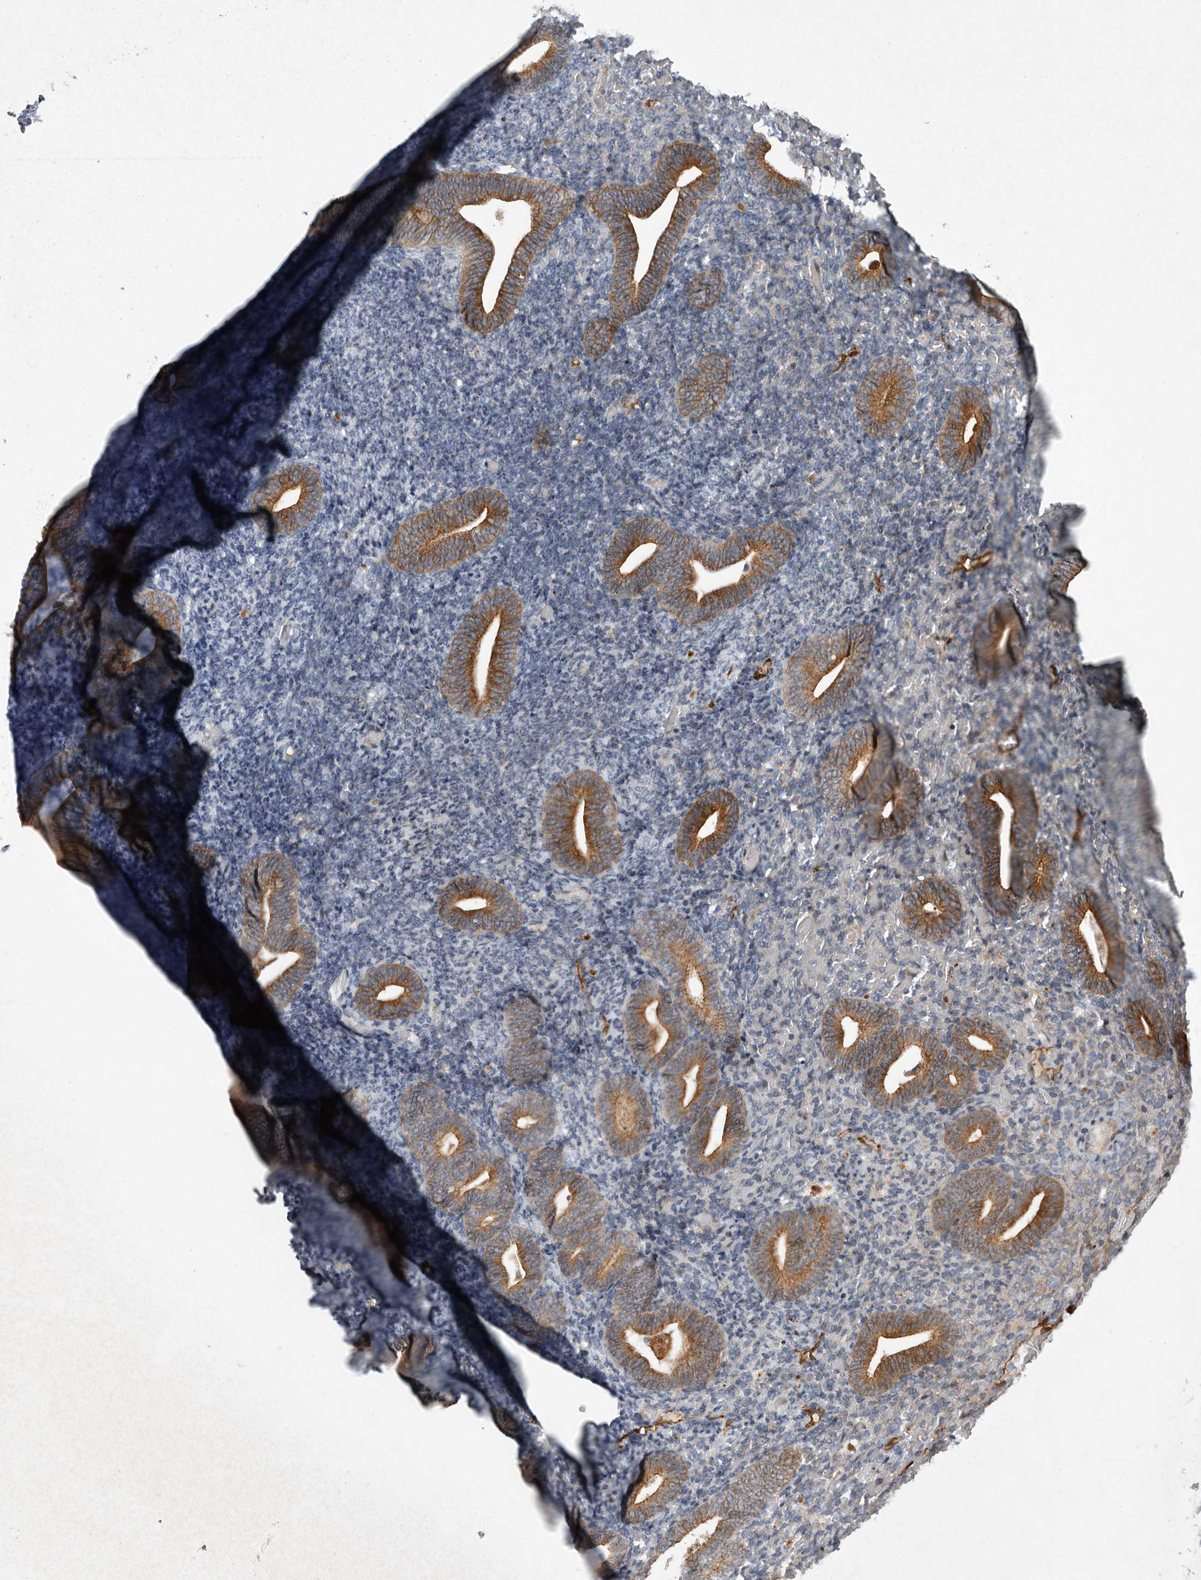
{"staining": {"intensity": "negative", "quantity": "none", "location": "none"}, "tissue": "endometrium", "cell_type": "Cells in endometrial stroma", "image_type": "normal", "snomed": [{"axis": "morphology", "description": "Normal tissue, NOS"}, {"axis": "topography", "description": "Endometrium"}], "caption": "An immunohistochemistry photomicrograph of unremarkable endometrium is shown. There is no staining in cells in endometrial stroma of endometrium.", "gene": "MPDZ", "patient": {"sex": "female", "age": 51}}